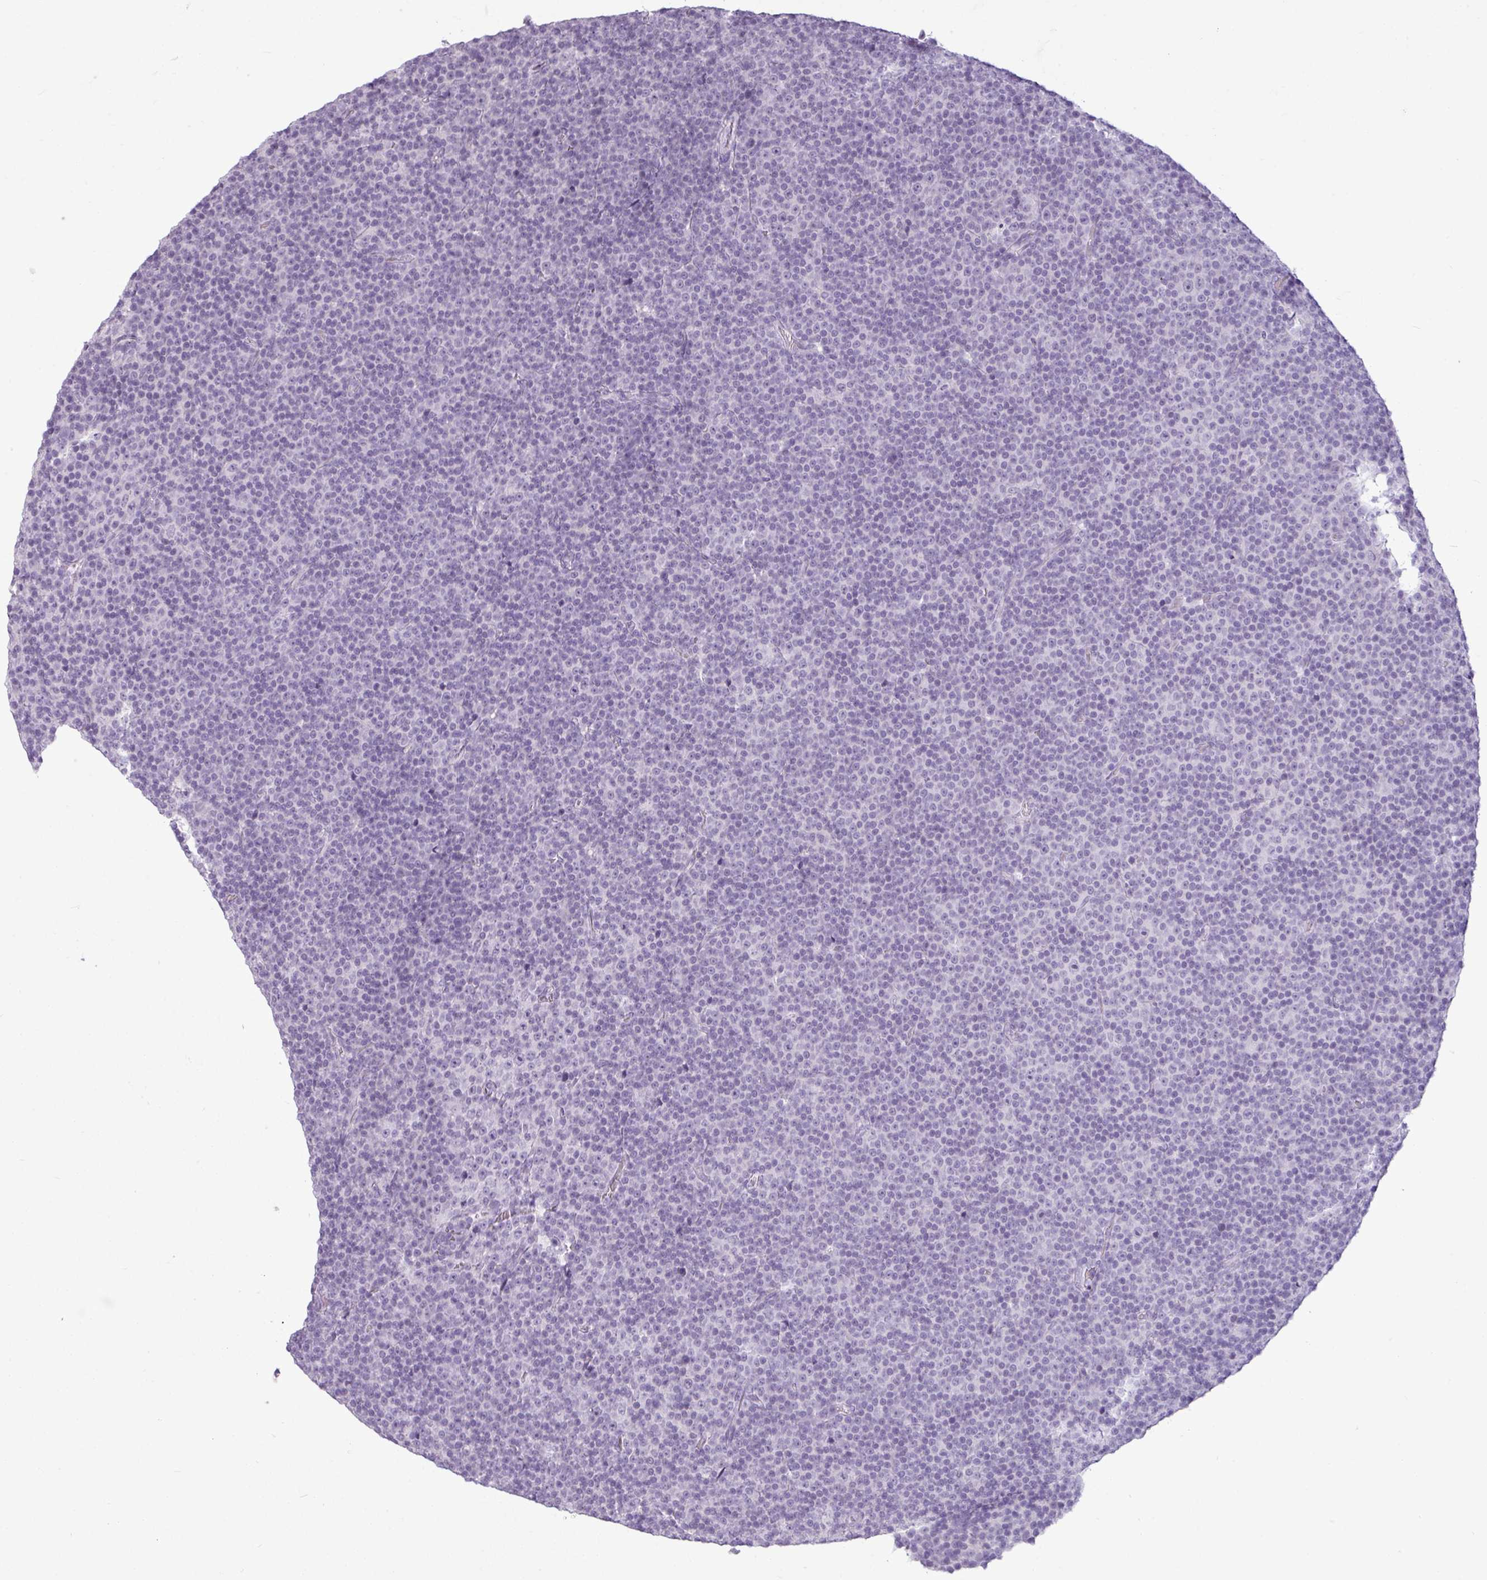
{"staining": {"intensity": "negative", "quantity": "none", "location": "none"}, "tissue": "lymphoma", "cell_type": "Tumor cells", "image_type": "cancer", "snomed": [{"axis": "morphology", "description": "Malignant lymphoma, non-Hodgkin's type, Low grade"}, {"axis": "topography", "description": "Lymph node"}], "caption": "High magnification brightfield microscopy of lymphoma stained with DAB (3,3'-diaminobenzidine) (brown) and counterstained with hematoxylin (blue): tumor cells show no significant positivity. (DAB (3,3'-diaminobenzidine) immunohistochemistry with hematoxylin counter stain).", "gene": "AMY2A", "patient": {"sex": "female", "age": 67}}